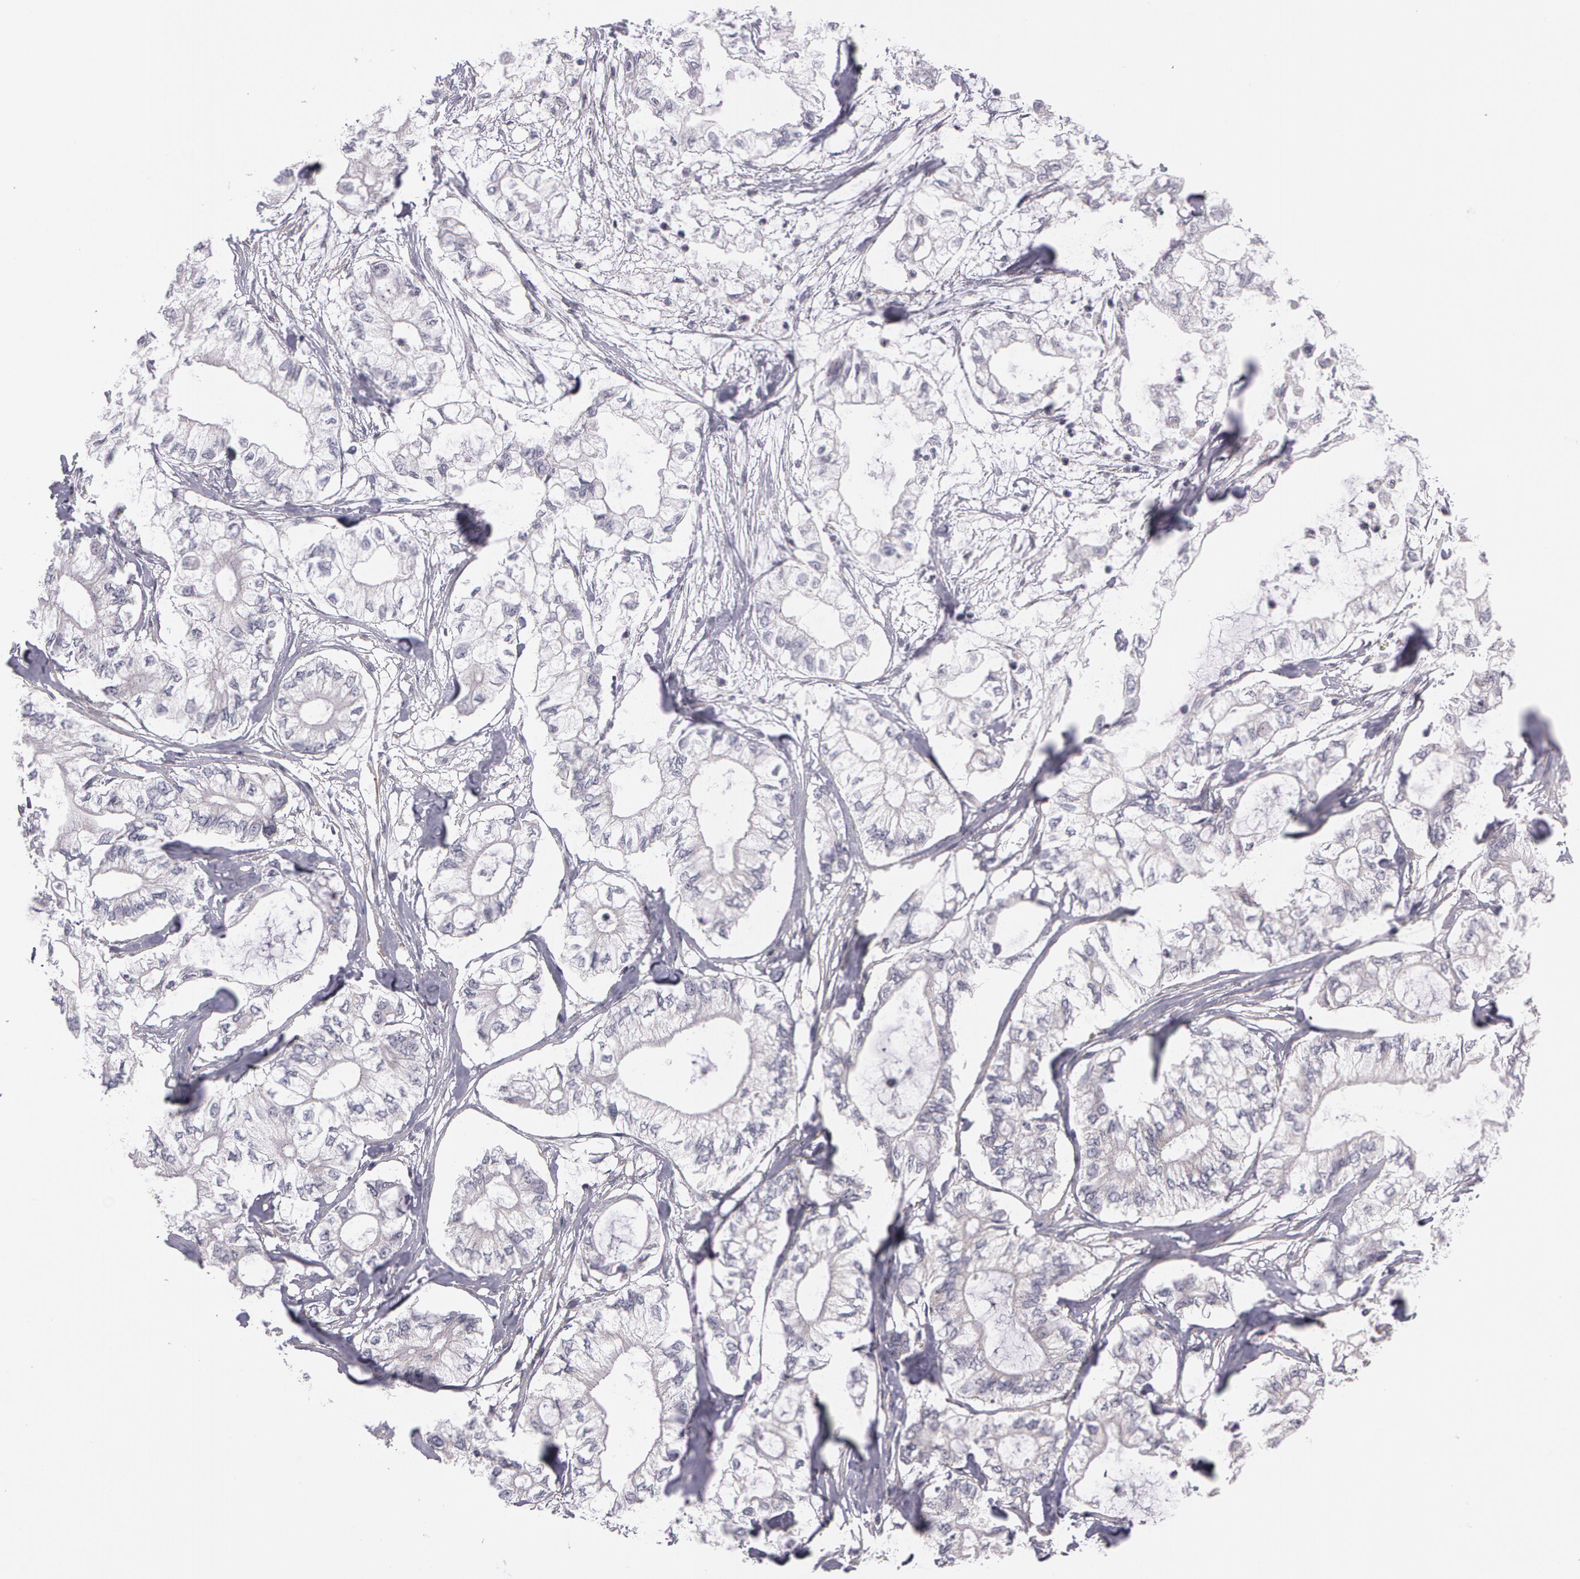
{"staining": {"intensity": "negative", "quantity": "none", "location": "none"}, "tissue": "pancreatic cancer", "cell_type": "Tumor cells", "image_type": "cancer", "snomed": [{"axis": "morphology", "description": "Adenocarcinoma, NOS"}, {"axis": "topography", "description": "Pancreas"}], "caption": "The histopathology image demonstrates no significant positivity in tumor cells of adenocarcinoma (pancreatic).", "gene": "NEK9", "patient": {"sex": "male", "age": 79}}